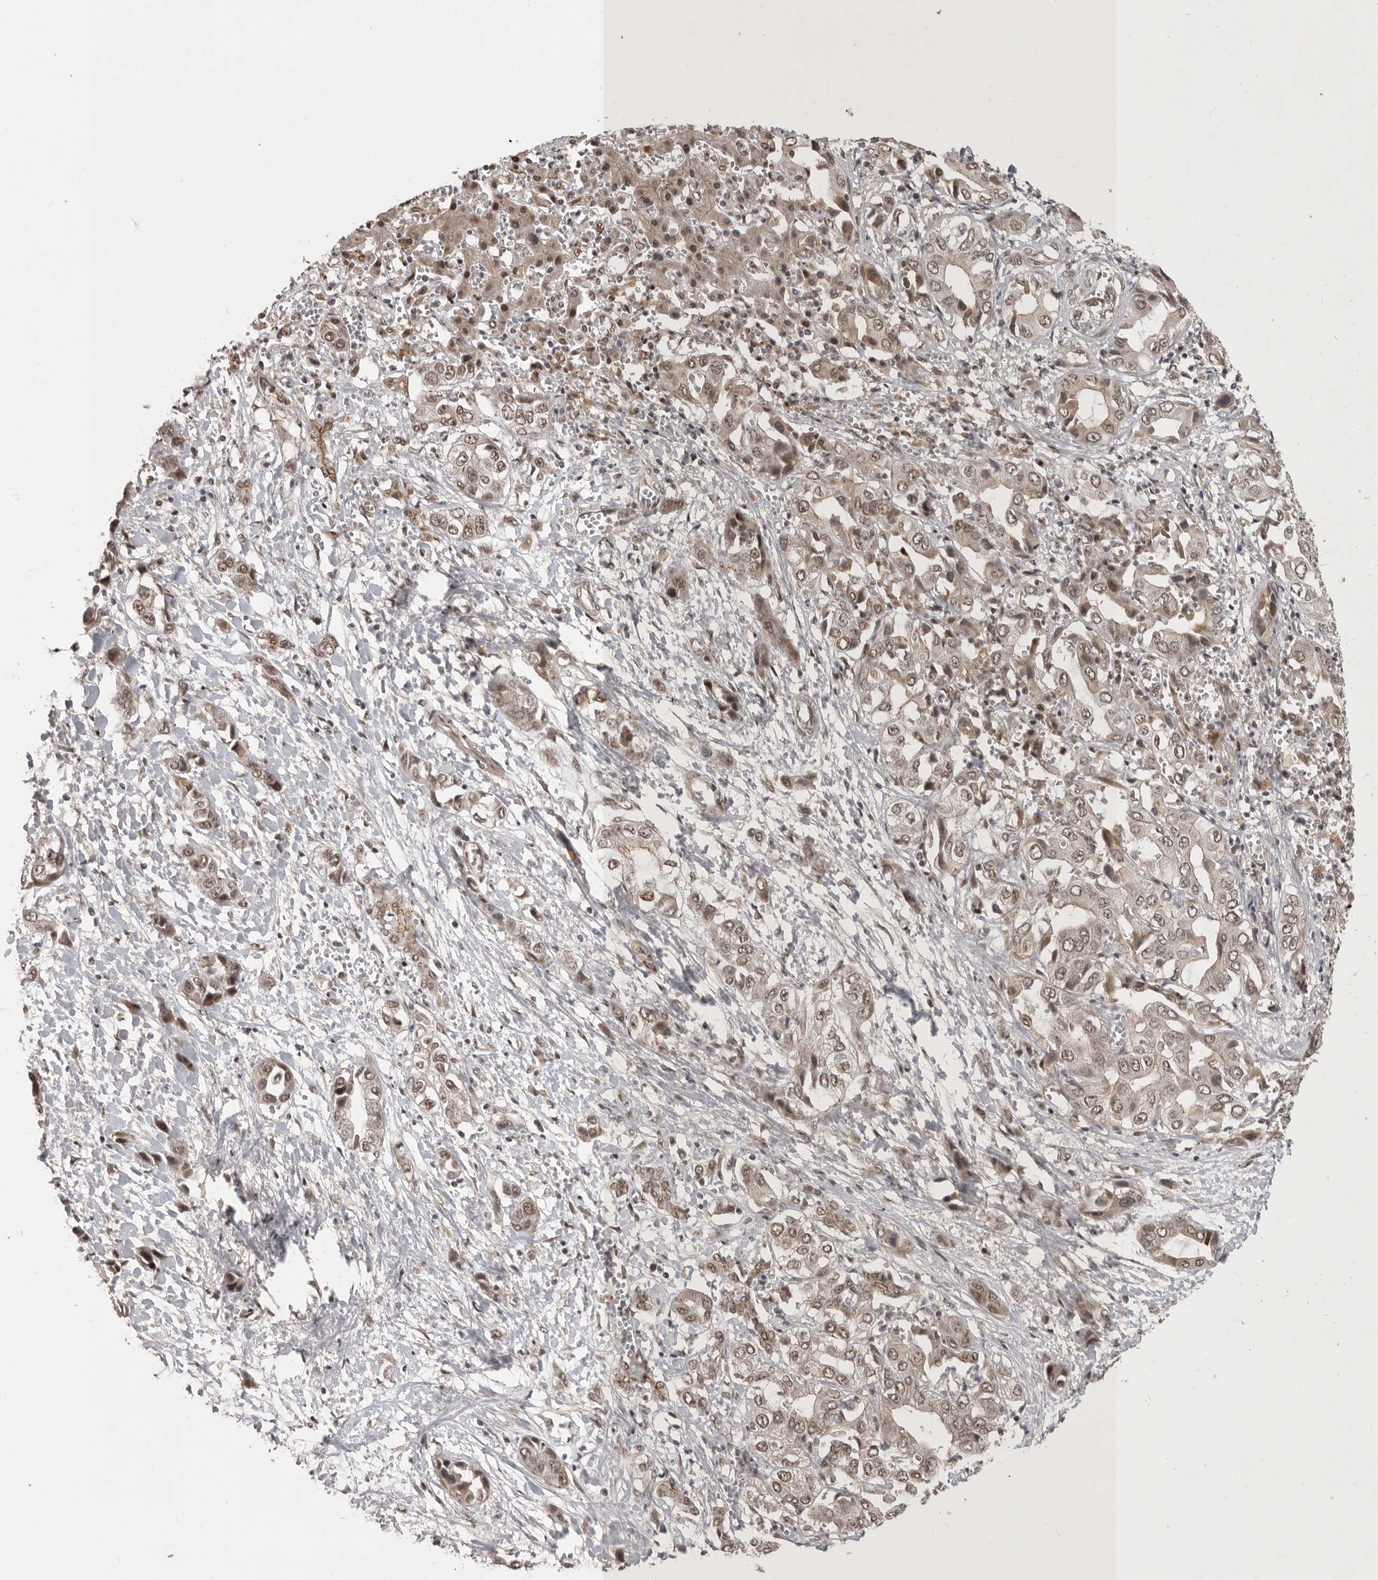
{"staining": {"intensity": "moderate", "quantity": ">75%", "location": "cytoplasmic/membranous,nuclear"}, "tissue": "liver cancer", "cell_type": "Tumor cells", "image_type": "cancer", "snomed": [{"axis": "morphology", "description": "Cholangiocarcinoma"}, {"axis": "topography", "description": "Liver"}], "caption": "DAB (3,3'-diaminobenzidine) immunohistochemical staining of cholangiocarcinoma (liver) reveals moderate cytoplasmic/membranous and nuclear protein expression in about >75% of tumor cells. Using DAB (brown) and hematoxylin (blue) stains, captured at high magnification using brightfield microscopy.", "gene": "CBLL1", "patient": {"sex": "female", "age": 52}}